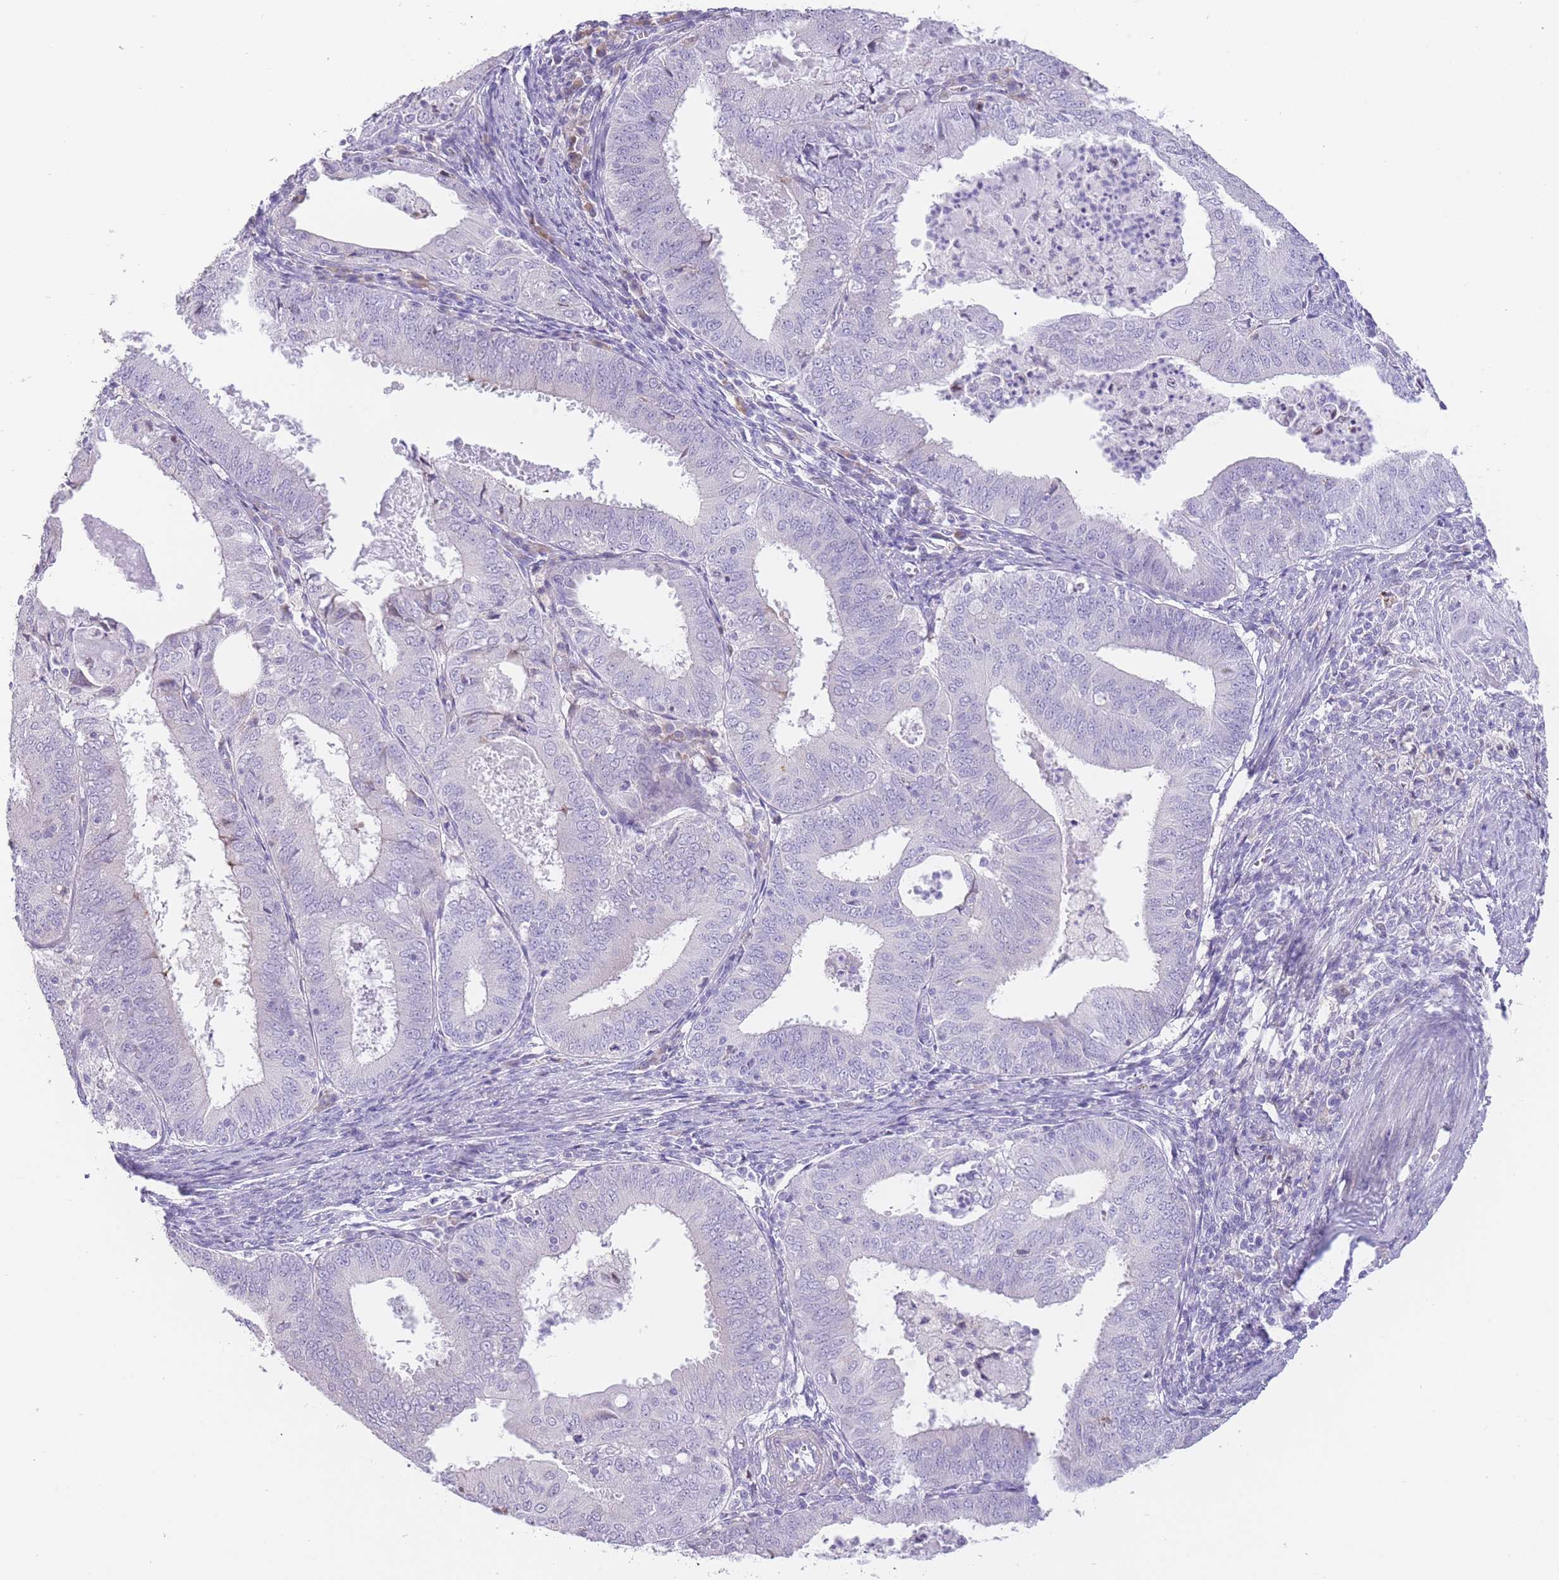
{"staining": {"intensity": "negative", "quantity": "none", "location": "none"}, "tissue": "endometrial cancer", "cell_type": "Tumor cells", "image_type": "cancer", "snomed": [{"axis": "morphology", "description": "Adenocarcinoma, NOS"}, {"axis": "topography", "description": "Endometrium"}], "caption": "High magnification brightfield microscopy of endometrial adenocarcinoma stained with DAB (3,3'-diaminobenzidine) (brown) and counterstained with hematoxylin (blue): tumor cells show no significant positivity.", "gene": "IMPG1", "patient": {"sex": "female", "age": 57}}